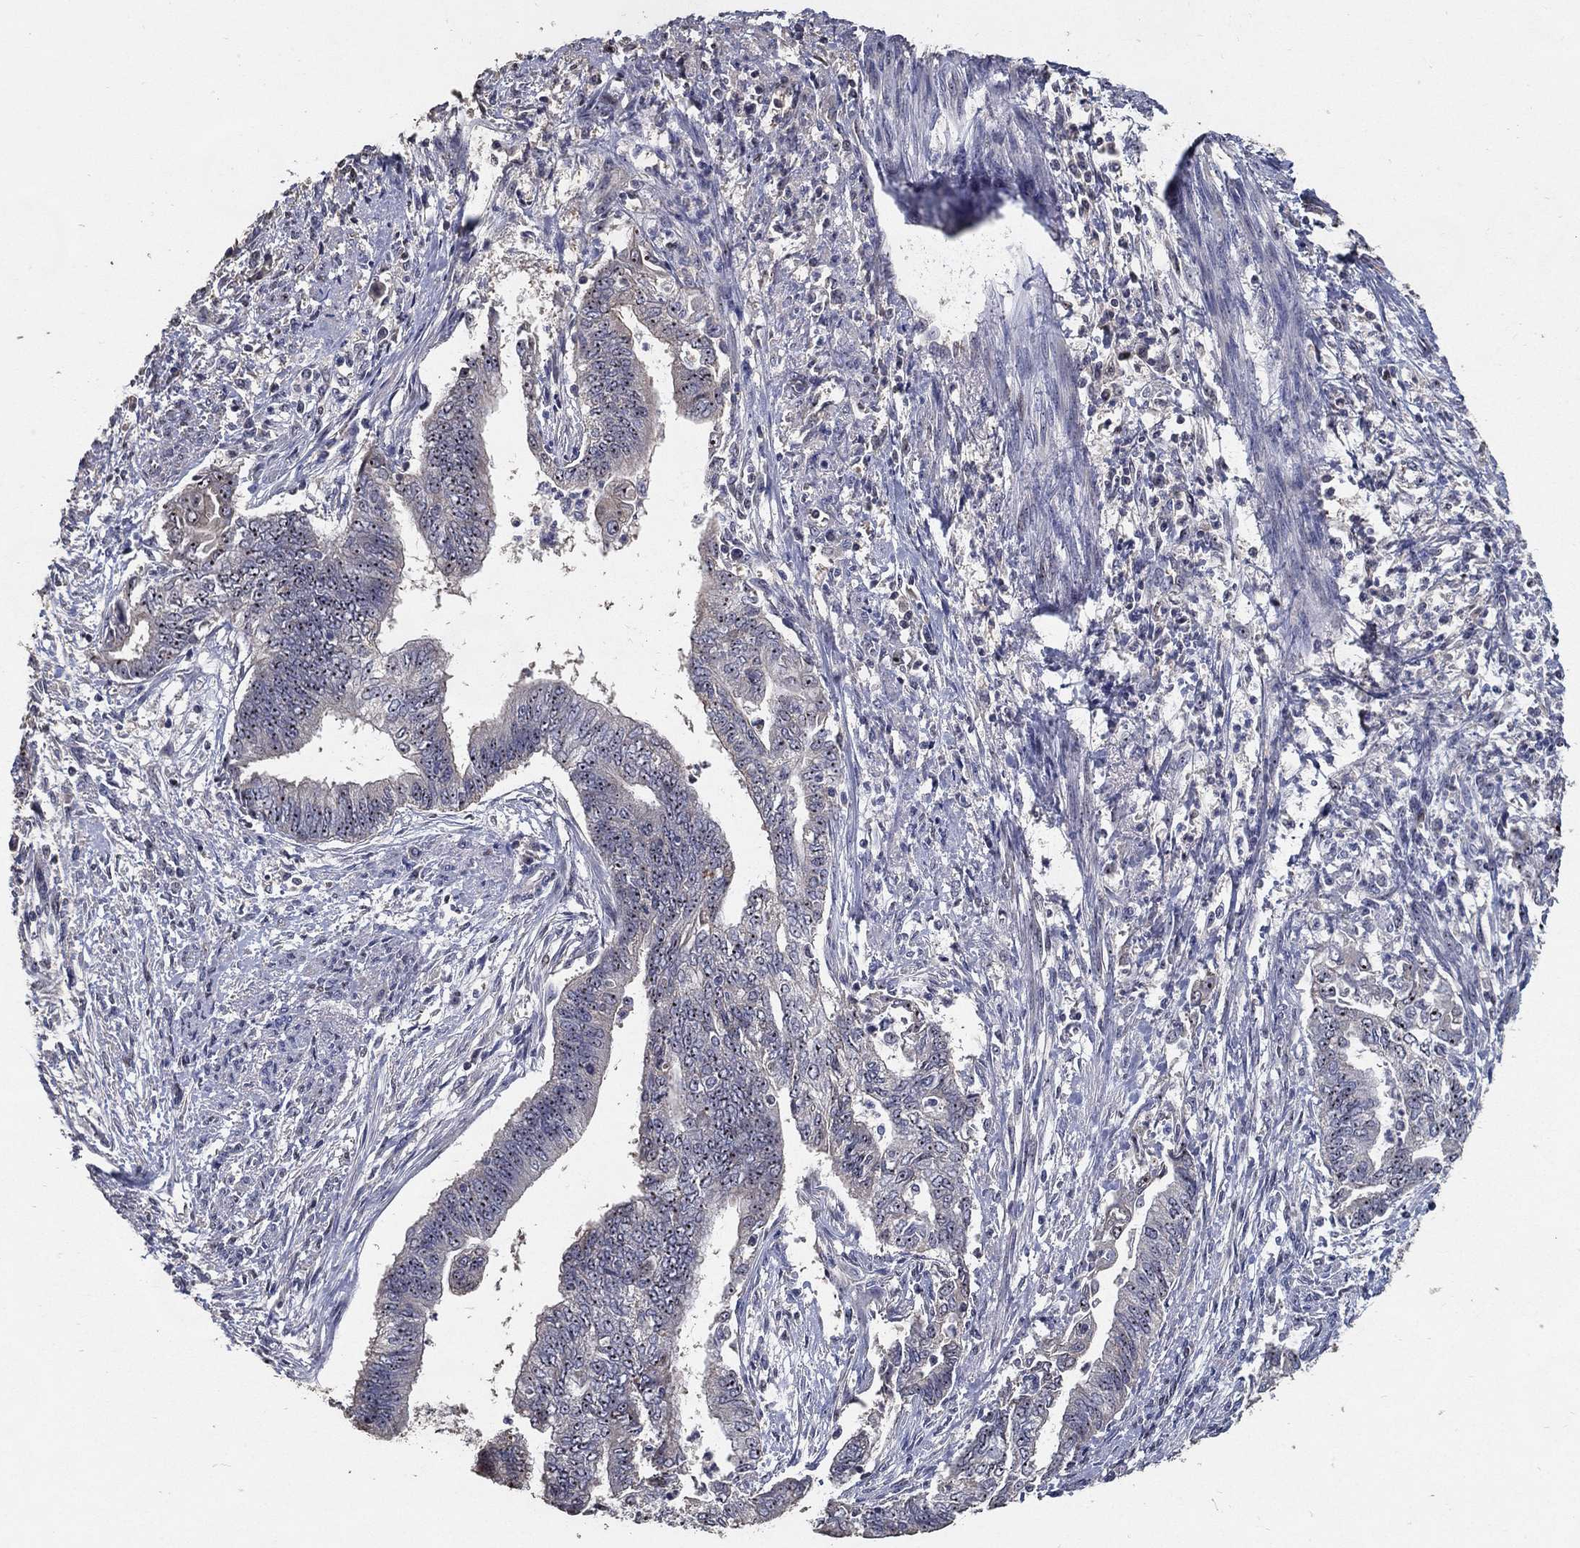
{"staining": {"intensity": "negative", "quantity": "none", "location": "none"}, "tissue": "endometrial cancer", "cell_type": "Tumor cells", "image_type": "cancer", "snomed": [{"axis": "morphology", "description": "Adenocarcinoma, NOS"}, {"axis": "topography", "description": "Endometrium"}], "caption": "IHC histopathology image of endometrial cancer (adenocarcinoma) stained for a protein (brown), which exhibits no positivity in tumor cells.", "gene": "EFNA1", "patient": {"sex": "female", "age": 65}}